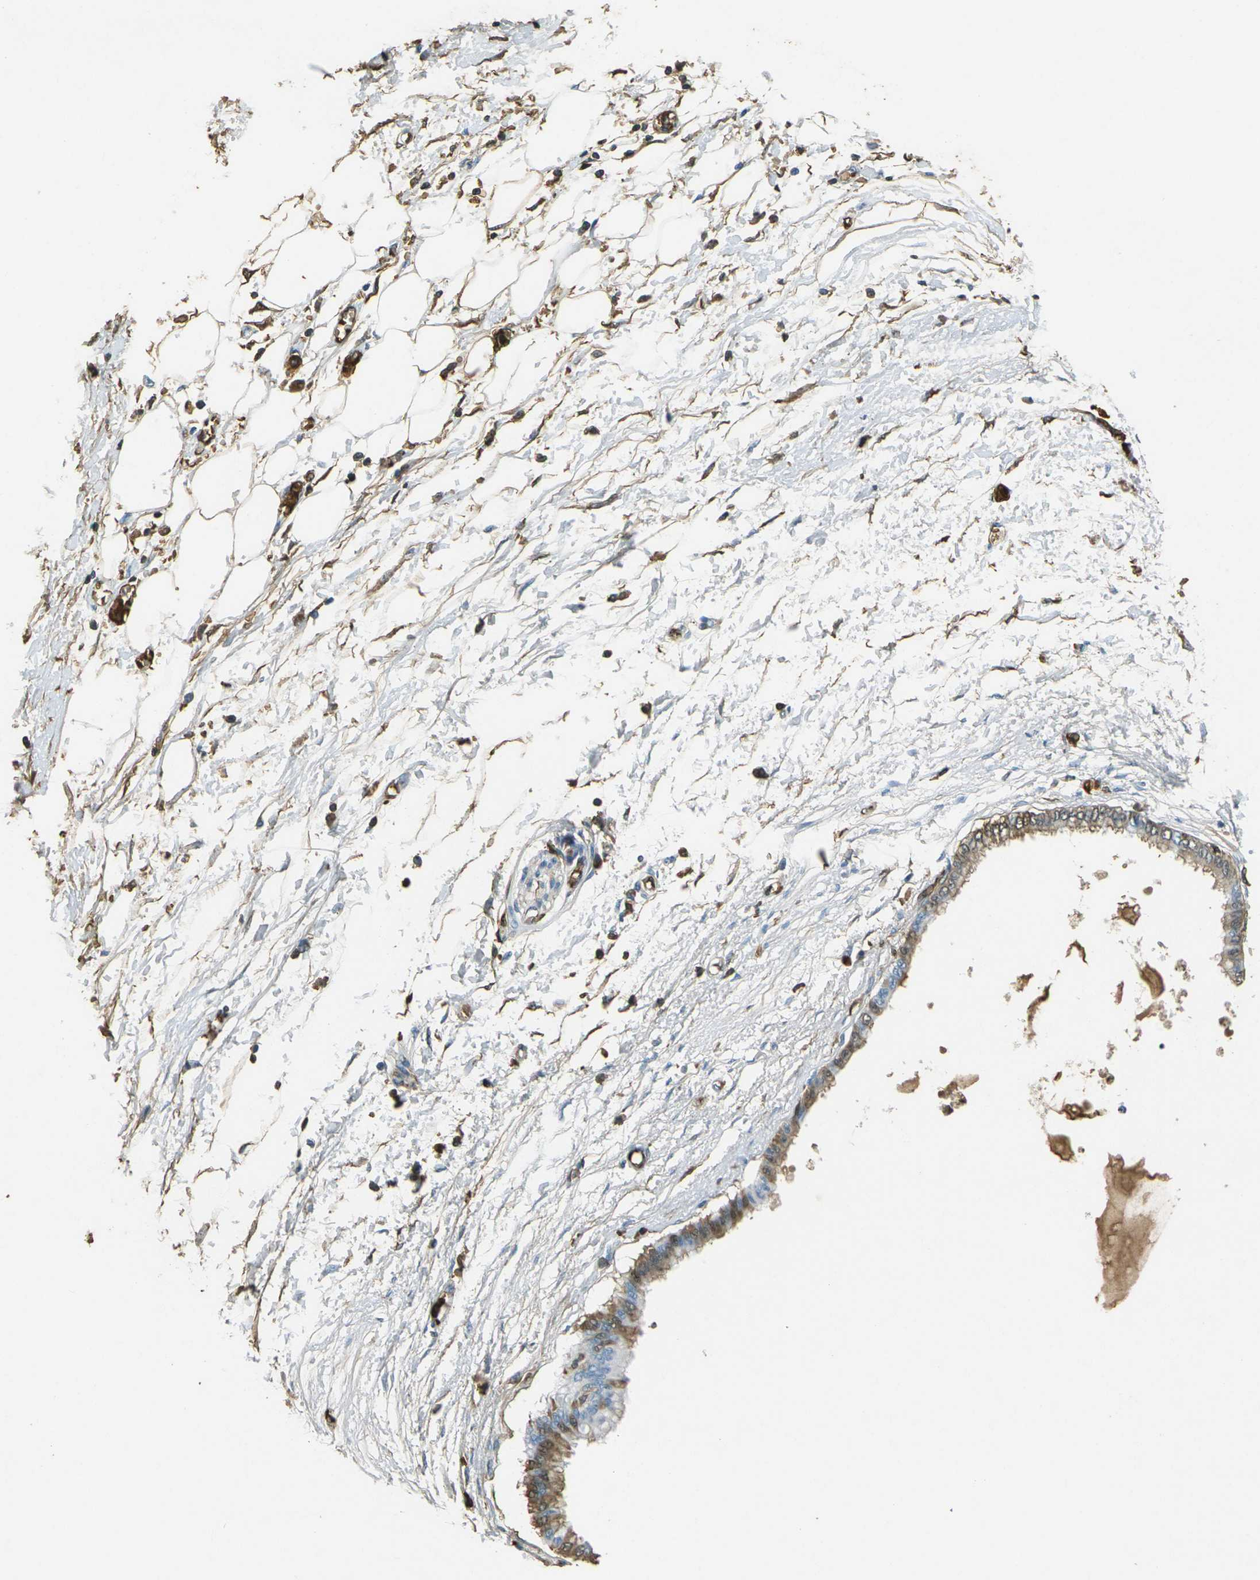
{"staining": {"intensity": "moderate", "quantity": ">75%", "location": "cytoplasmic/membranous"}, "tissue": "pancreatic cancer", "cell_type": "Tumor cells", "image_type": "cancer", "snomed": [{"axis": "morphology", "description": "Adenocarcinoma, NOS"}, {"axis": "topography", "description": "Pancreas"}], "caption": "Human pancreatic adenocarcinoma stained with a brown dye displays moderate cytoplasmic/membranous positive expression in about >75% of tumor cells.", "gene": "HBB", "patient": {"sex": "male", "age": 56}}